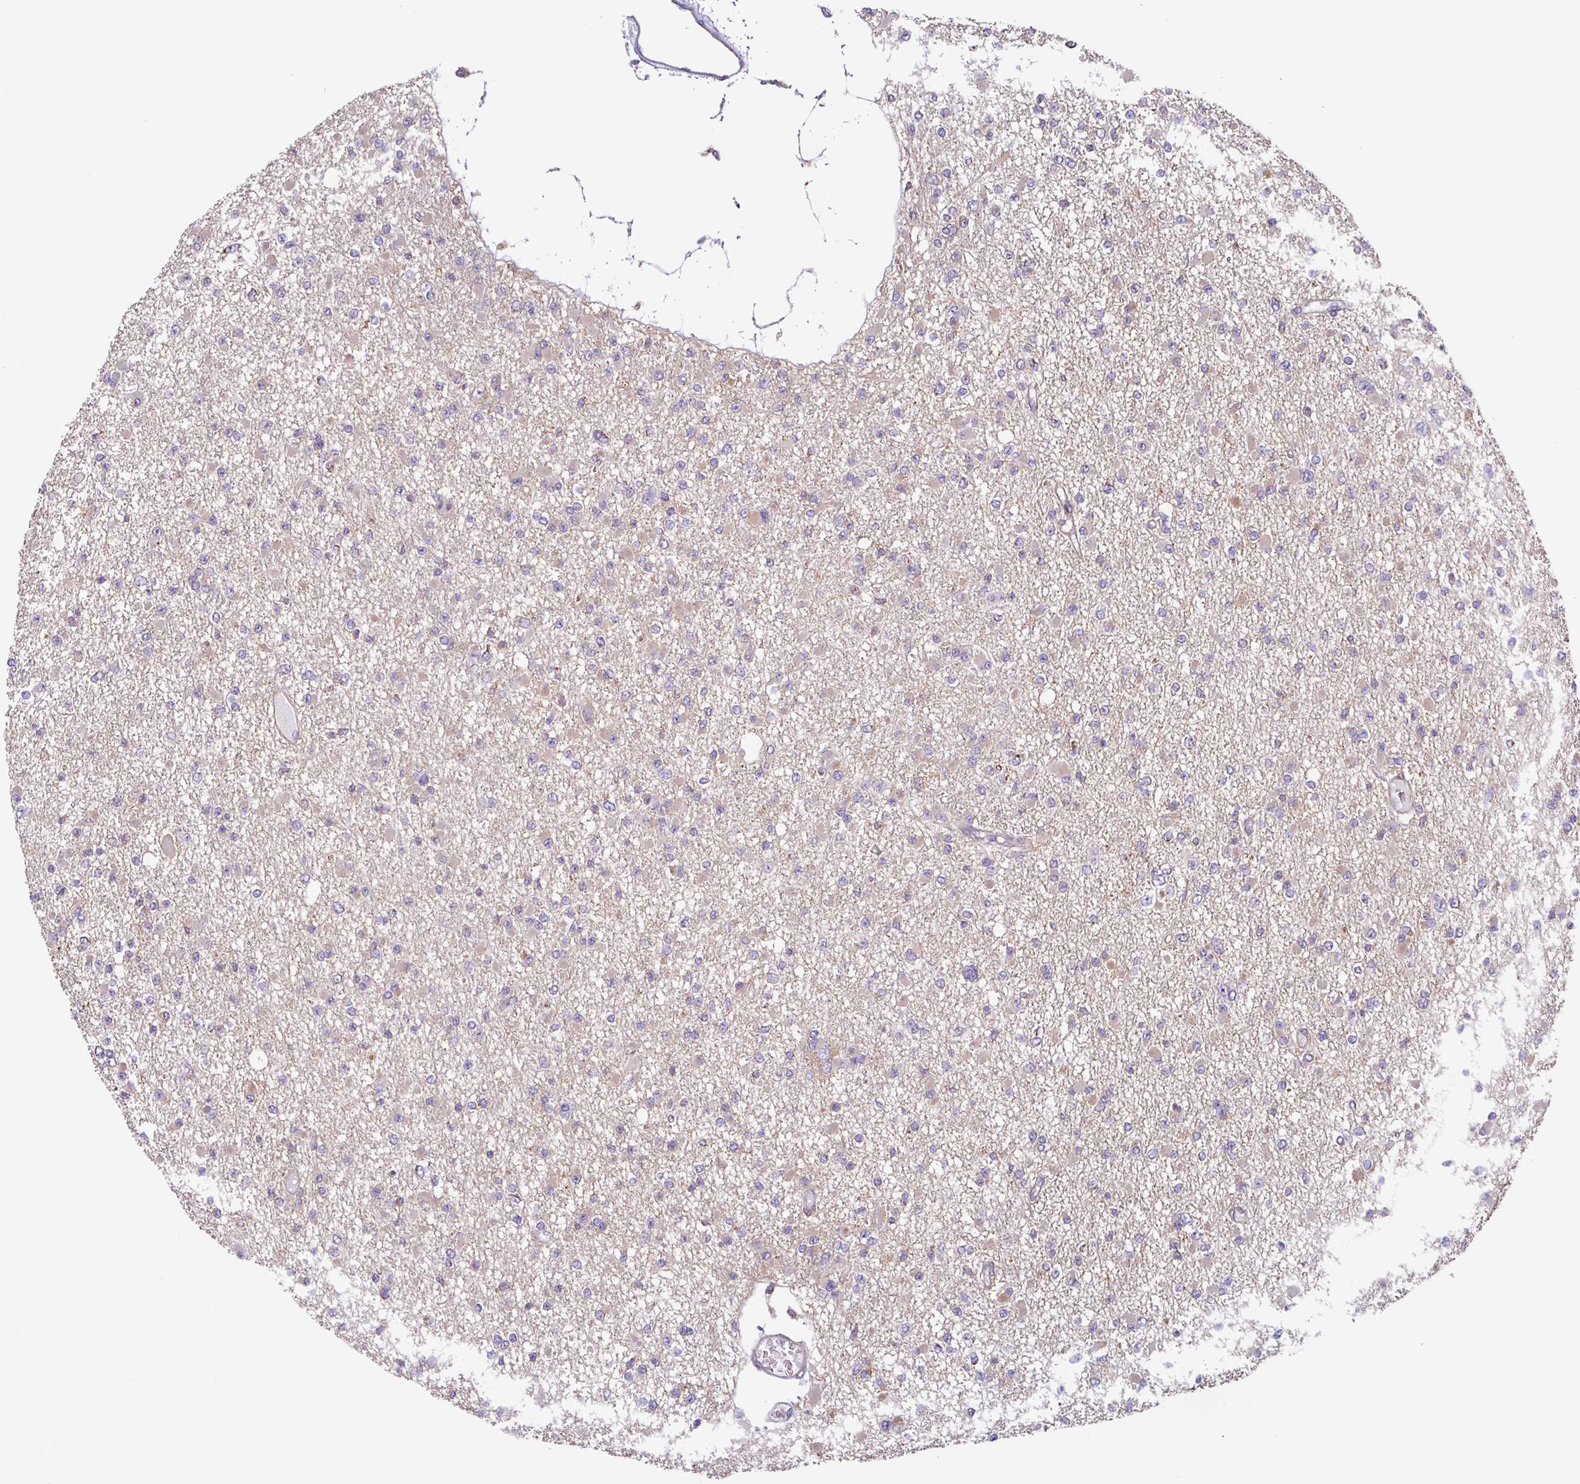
{"staining": {"intensity": "negative", "quantity": "none", "location": "none"}, "tissue": "glioma", "cell_type": "Tumor cells", "image_type": "cancer", "snomed": [{"axis": "morphology", "description": "Glioma, malignant, Low grade"}, {"axis": "topography", "description": "Brain"}], "caption": "Immunohistochemical staining of human malignant low-grade glioma reveals no significant positivity in tumor cells.", "gene": "PLEKHD1", "patient": {"sex": "female", "age": 22}}